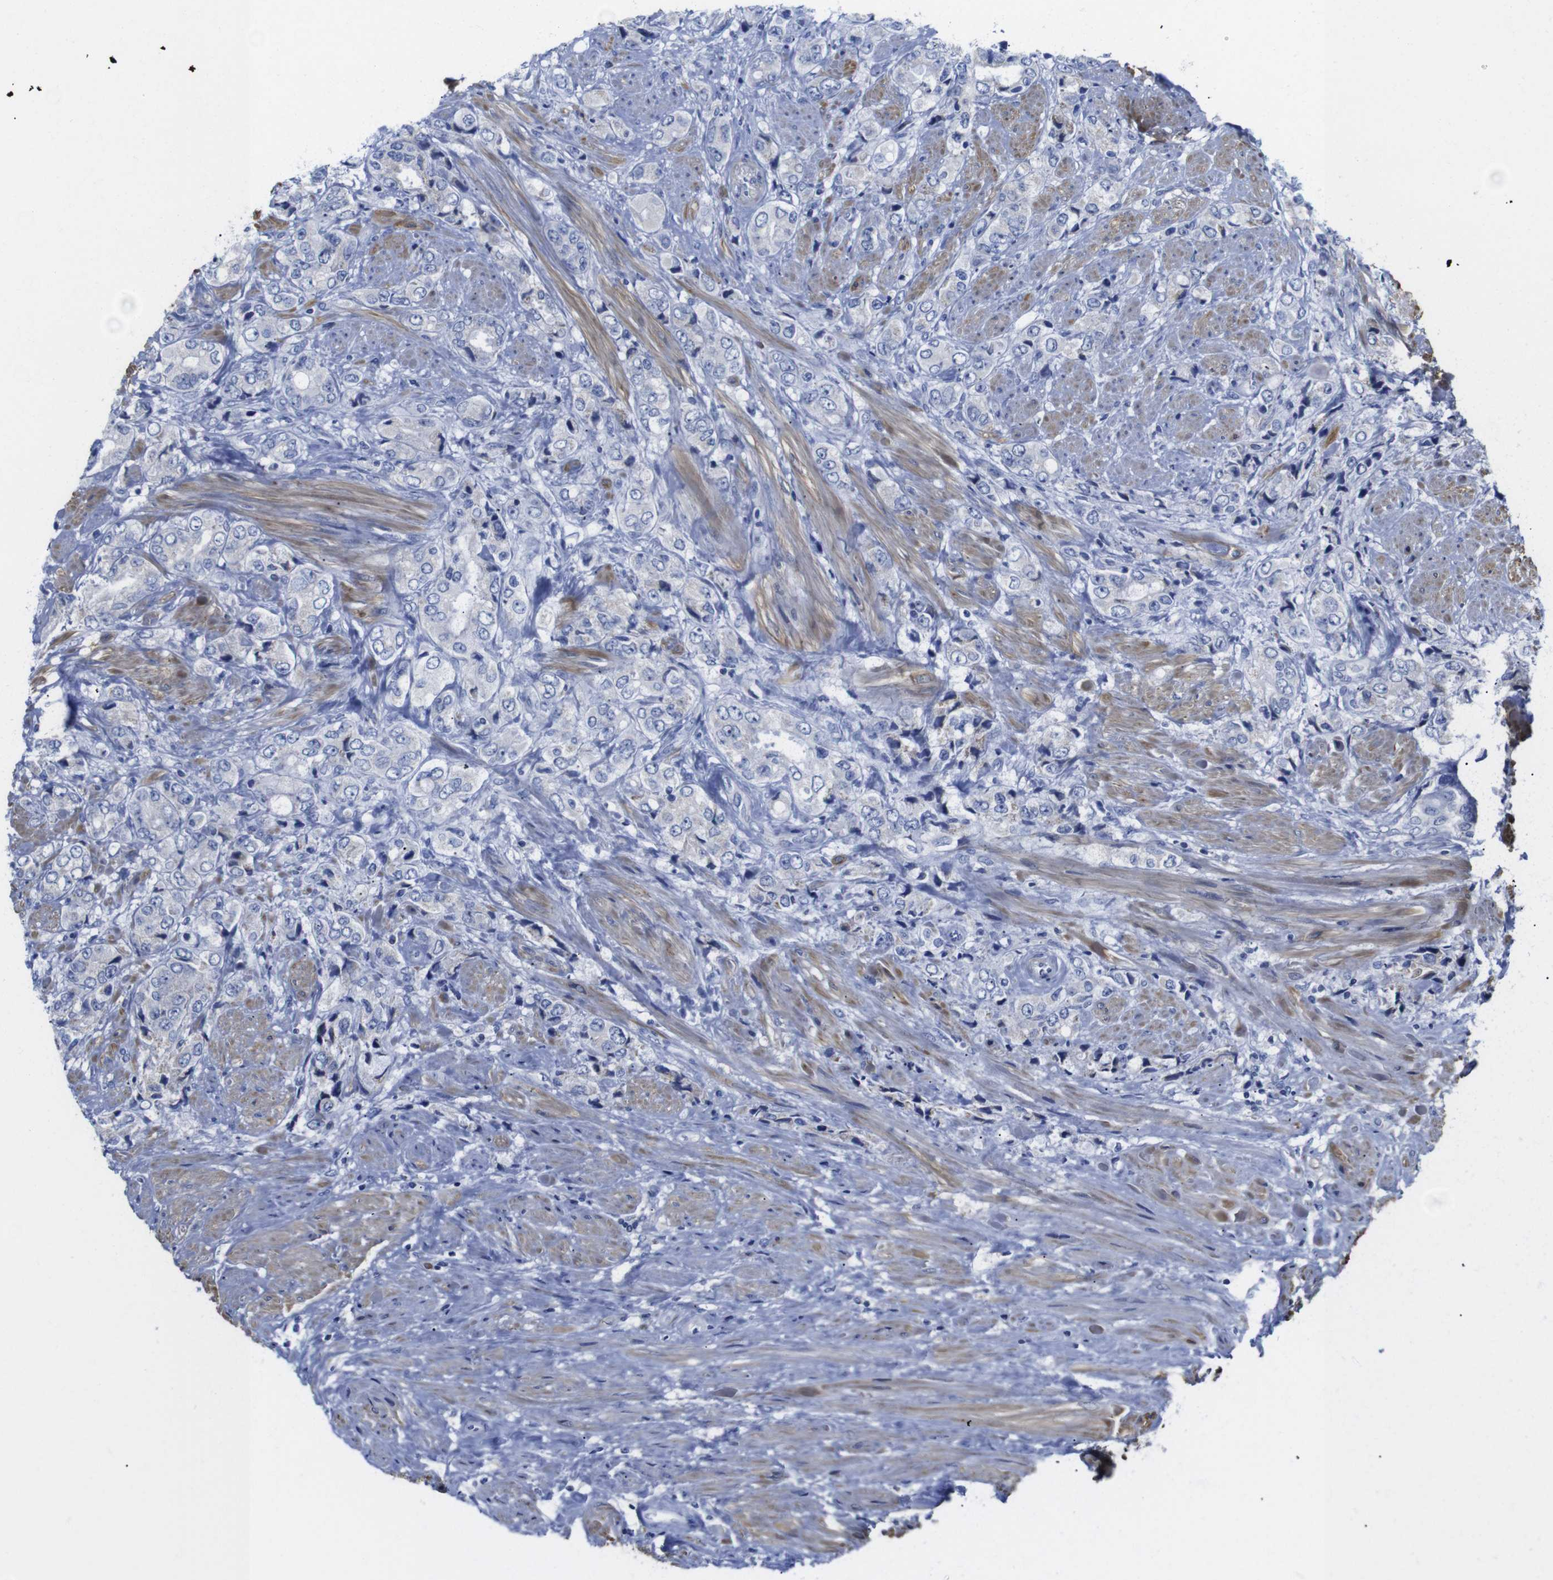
{"staining": {"intensity": "negative", "quantity": "none", "location": "none"}, "tissue": "prostate cancer", "cell_type": "Tumor cells", "image_type": "cancer", "snomed": [{"axis": "morphology", "description": "Adenocarcinoma, High grade"}, {"axis": "topography", "description": "Prostate"}], "caption": "An IHC histopathology image of prostate high-grade adenocarcinoma is shown. There is no staining in tumor cells of prostate high-grade adenocarcinoma.", "gene": "LRRC55", "patient": {"sex": "male", "age": 61}}